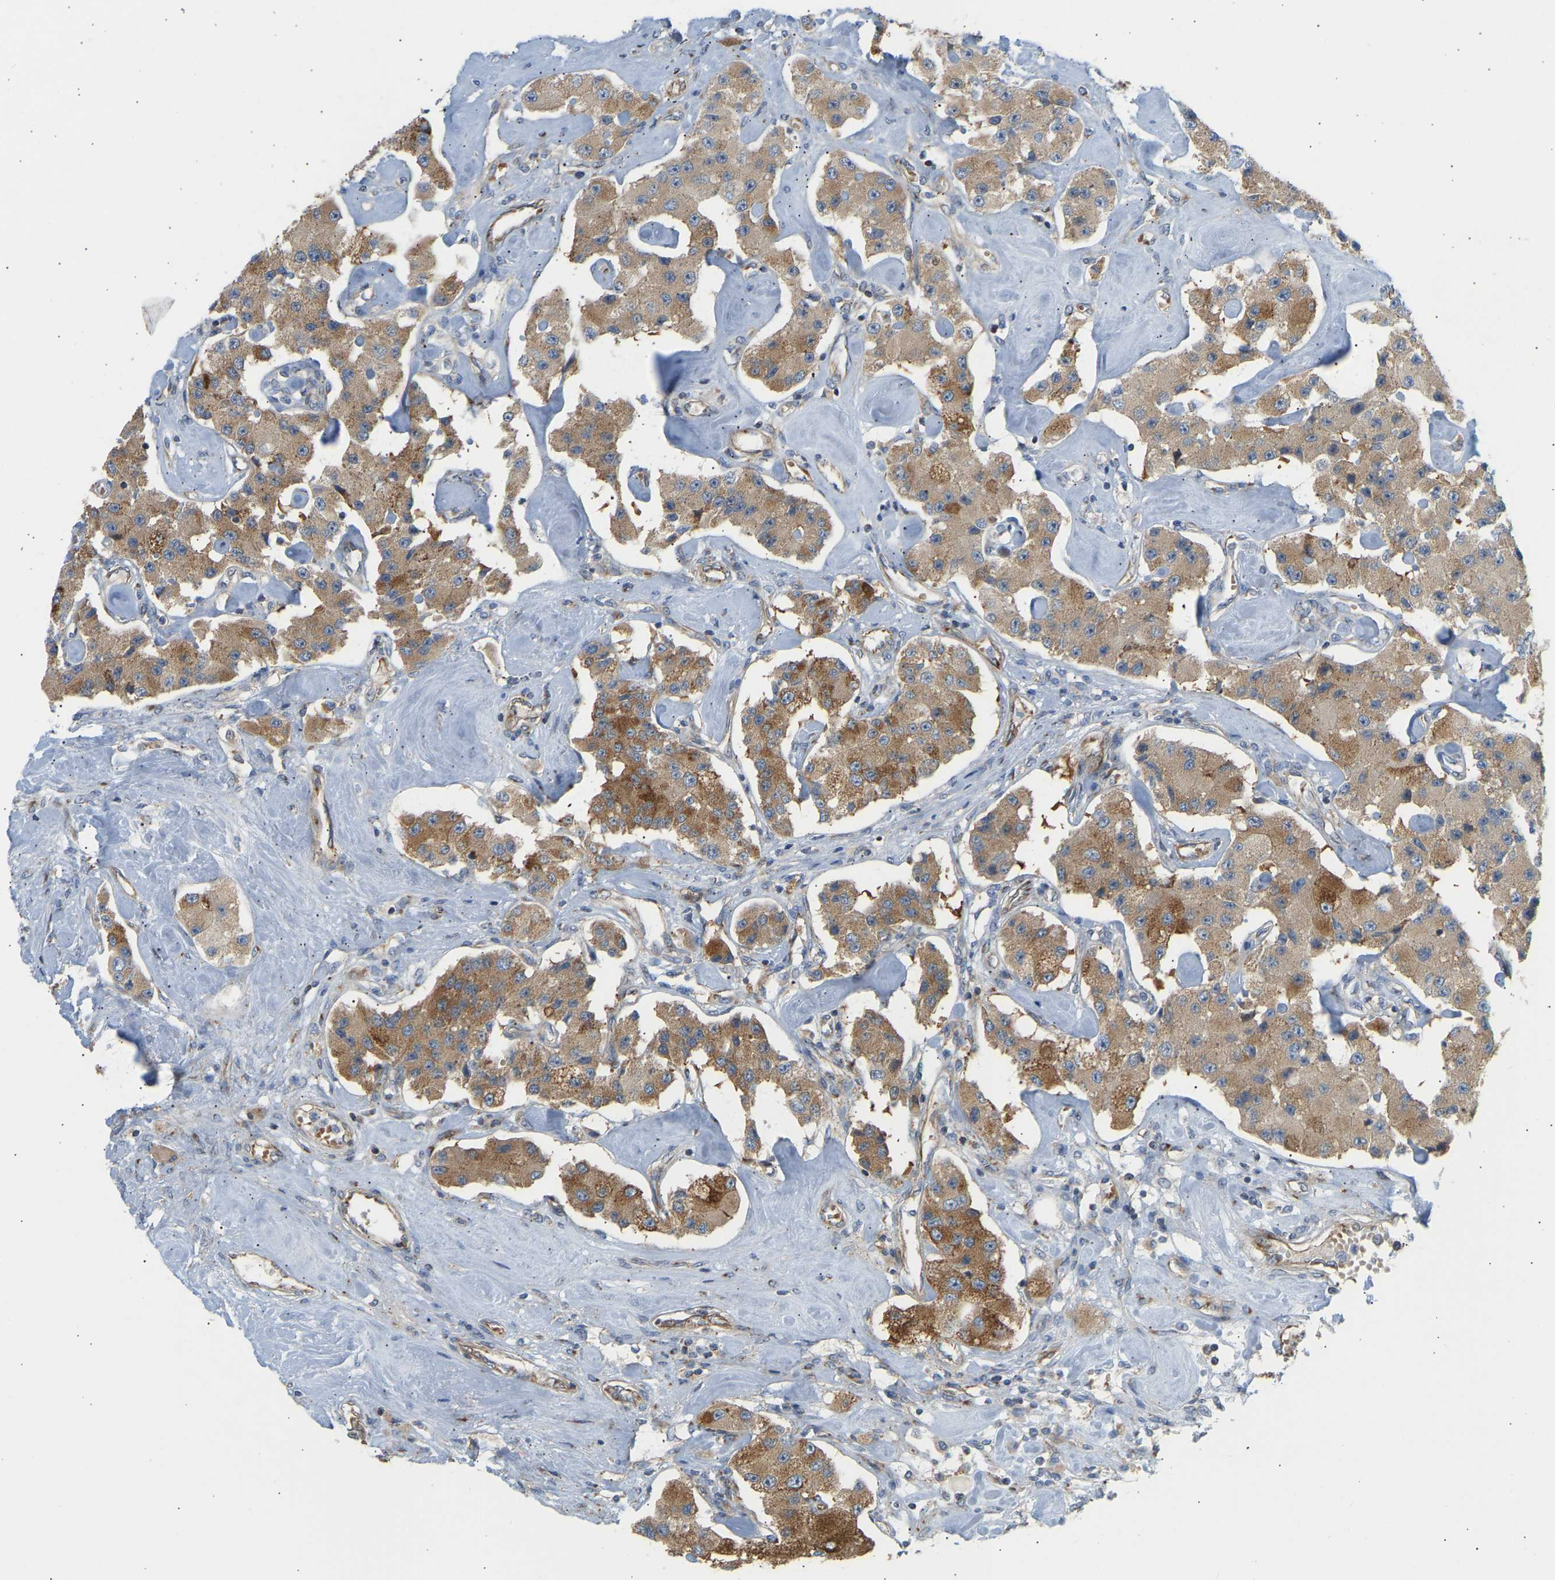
{"staining": {"intensity": "moderate", "quantity": ">75%", "location": "cytoplasmic/membranous"}, "tissue": "carcinoid", "cell_type": "Tumor cells", "image_type": "cancer", "snomed": [{"axis": "morphology", "description": "Carcinoid, malignant, NOS"}, {"axis": "topography", "description": "Pancreas"}], "caption": "Carcinoid stained with immunohistochemistry displays moderate cytoplasmic/membranous positivity in approximately >75% of tumor cells. (brown staining indicates protein expression, while blue staining denotes nuclei).", "gene": "YIPF2", "patient": {"sex": "male", "age": 41}}